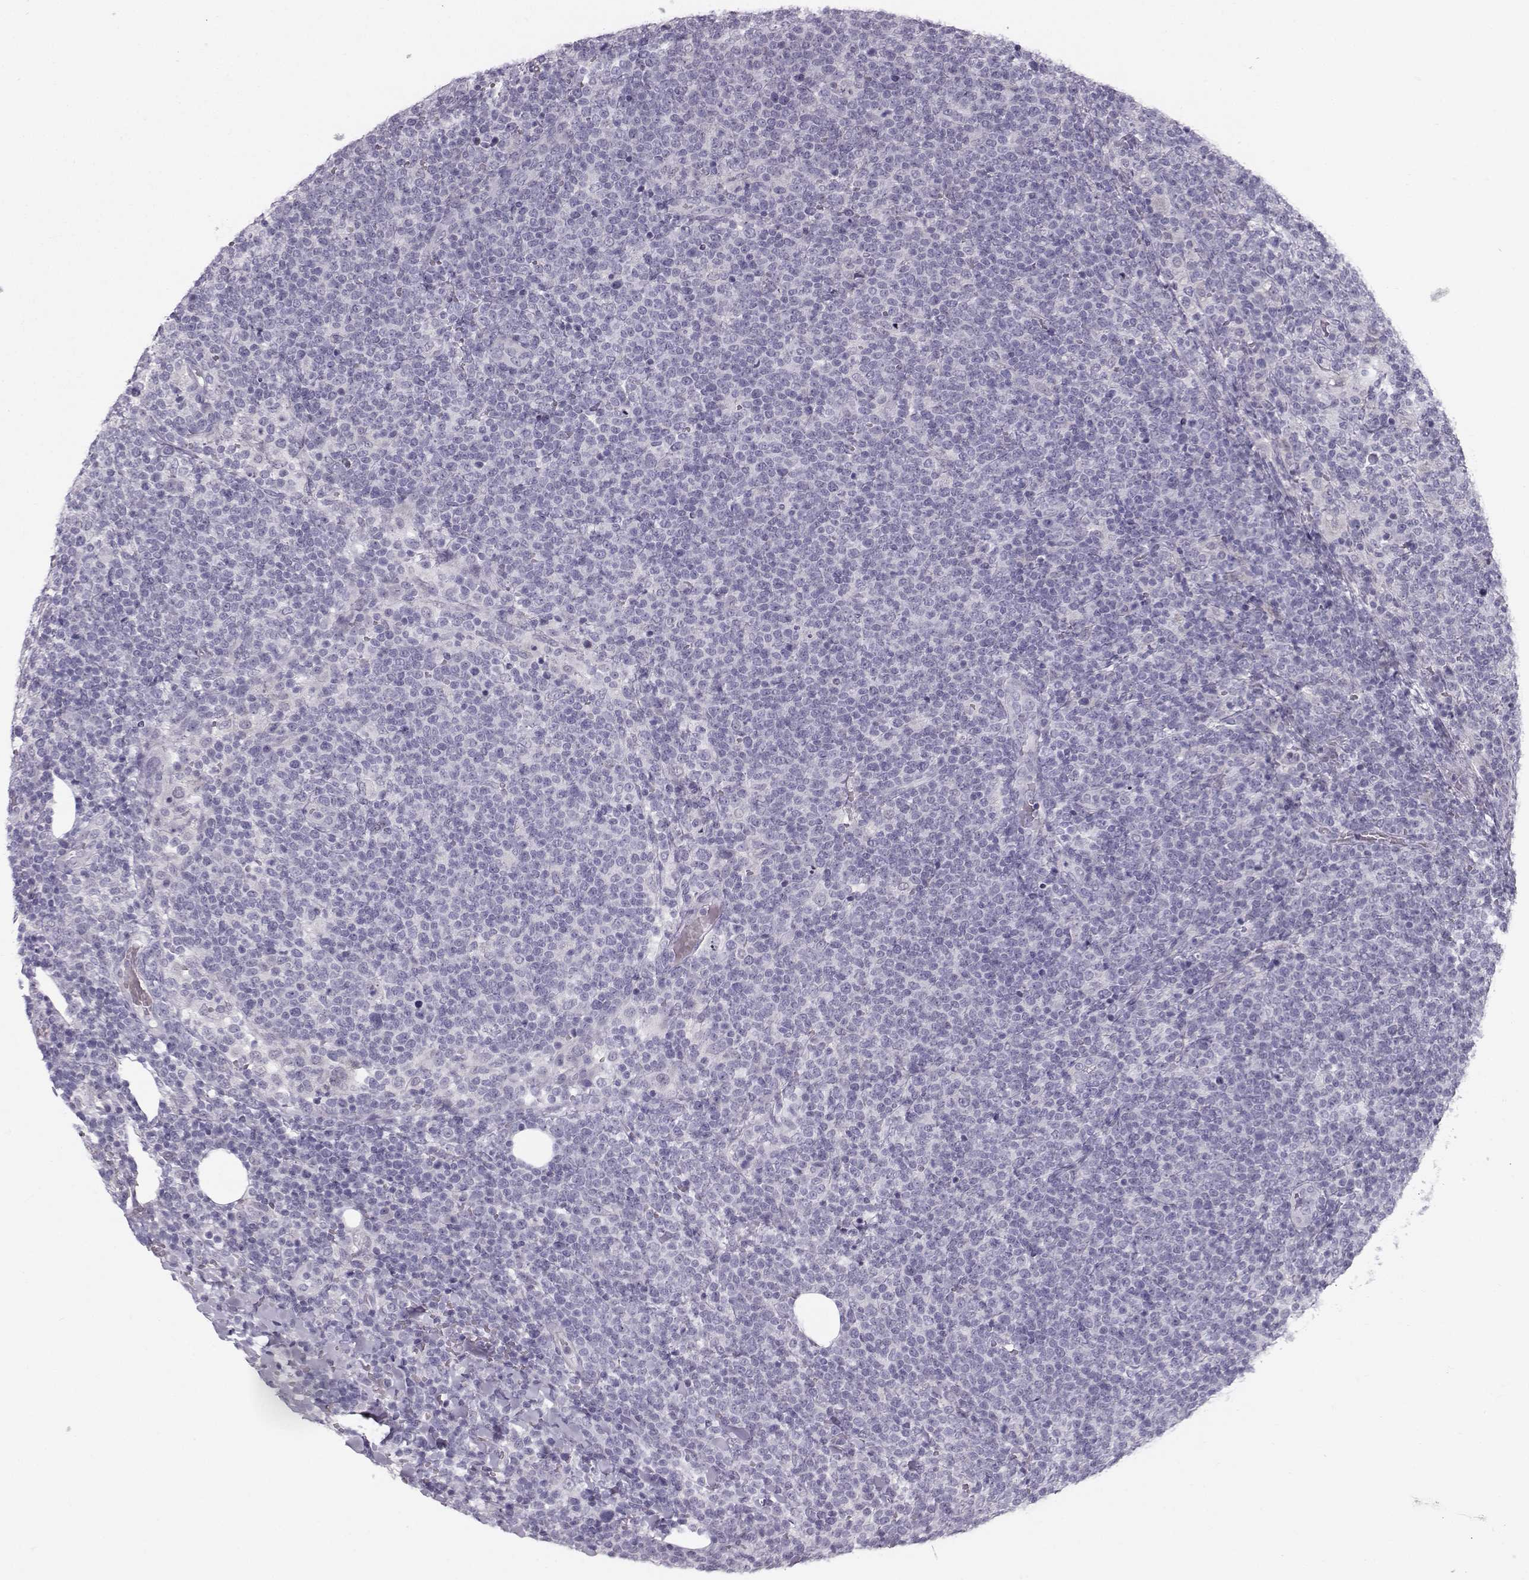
{"staining": {"intensity": "negative", "quantity": "none", "location": "none"}, "tissue": "lymphoma", "cell_type": "Tumor cells", "image_type": "cancer", "snomed": [{"axis": "morphology", "description": "Malignant lymphoma, non-Hodgkin's type, High grade"}, {"axis": "topography", "description": "Lymph node"}], "caption": "The photomicrograph shows no staining of tumor cells in lymphoma.", "gene": "CASR", "patient": {"sex": "male", "age": 61}}